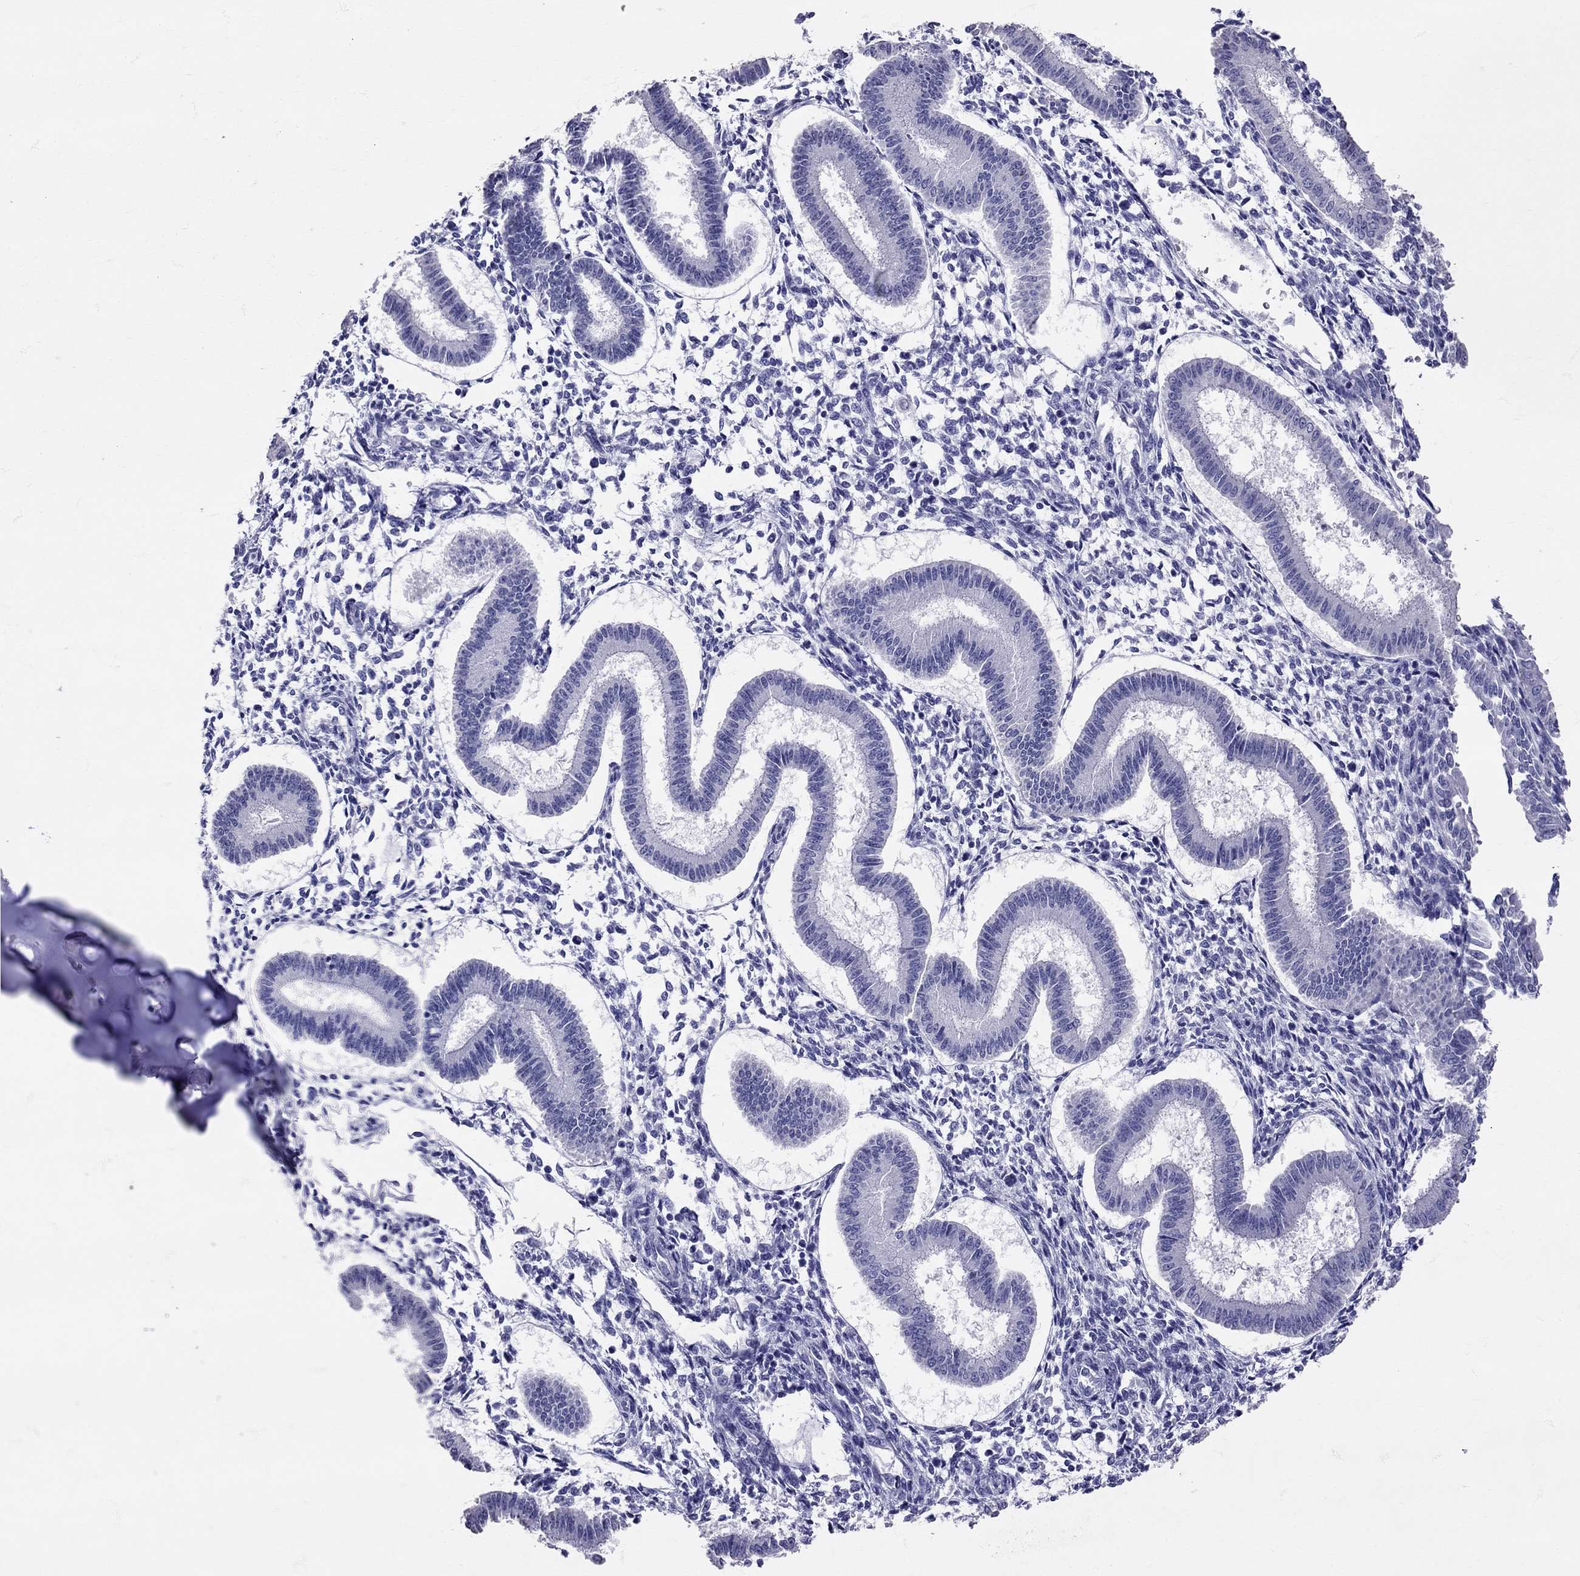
{"staining": {"intensity": "negative", "quantity": "none", "location": "none"}, "tissue": "endometrium", "cell_type": "Cells in endometrial stroma", "image_type": "normal", "snomed": [{"axis": "morphology", "description": "Normal tissue, NOS"}, {"axis": "topography", "description": "Endometrium"}], "caption": "Micrograph shows no significant protein expression in cells in endometrial stroma of normal endometrium. (Stains: DAB immunohistochemistry (IHC) with hematoxylin counter stain, Microscopy: brightfield microscopy at high magnification).", "gene": "AVP", "patient": {"sex": "female", "age": 43}}